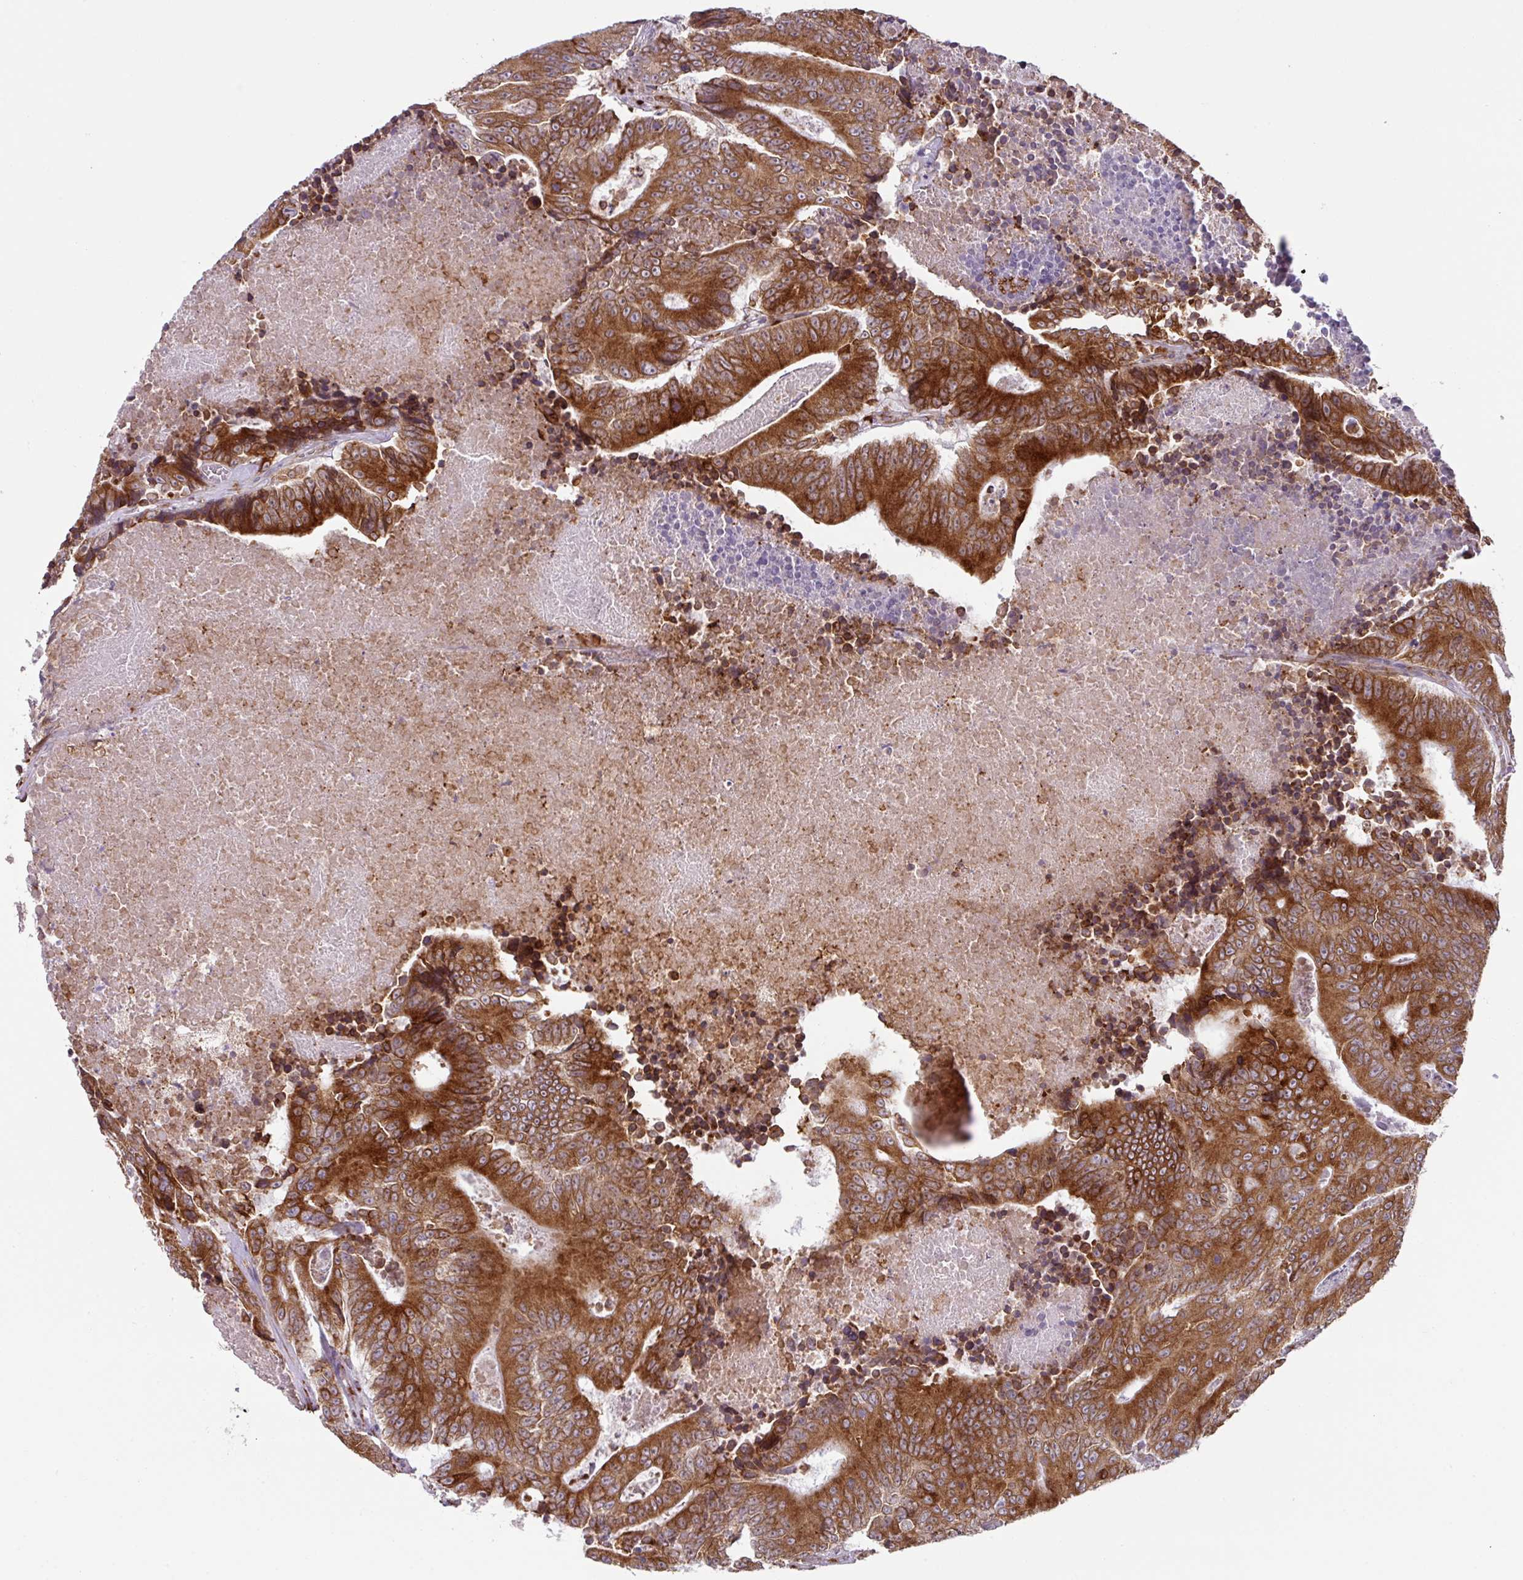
{"staining": {"intensity": "strong", "quantity": ">75%", "location": "cytoplasmic/membranous"}, "tissue": "colorectal cancer", "cell_type": "Tumor cells", "image_type": "cancer", "snomed": [{"axis": "morphology", "description": "Adenocarcinoma, NOS"}, {"axis": "topography", "description": "Colon"}], "caption": "Immunohistochemistry of colorectal cancer (adenocarcinoma) shows high levels of strong cytoplasmic/membranous positivity in about >75% of tumor cells. The protein of interest is stained brown, and the nuclei are stained in blue (DAB IHC with brightfield microscopy, high magnification).", "gene": "SLC39A7", "patient": {"sex": "male", "age": 83}}